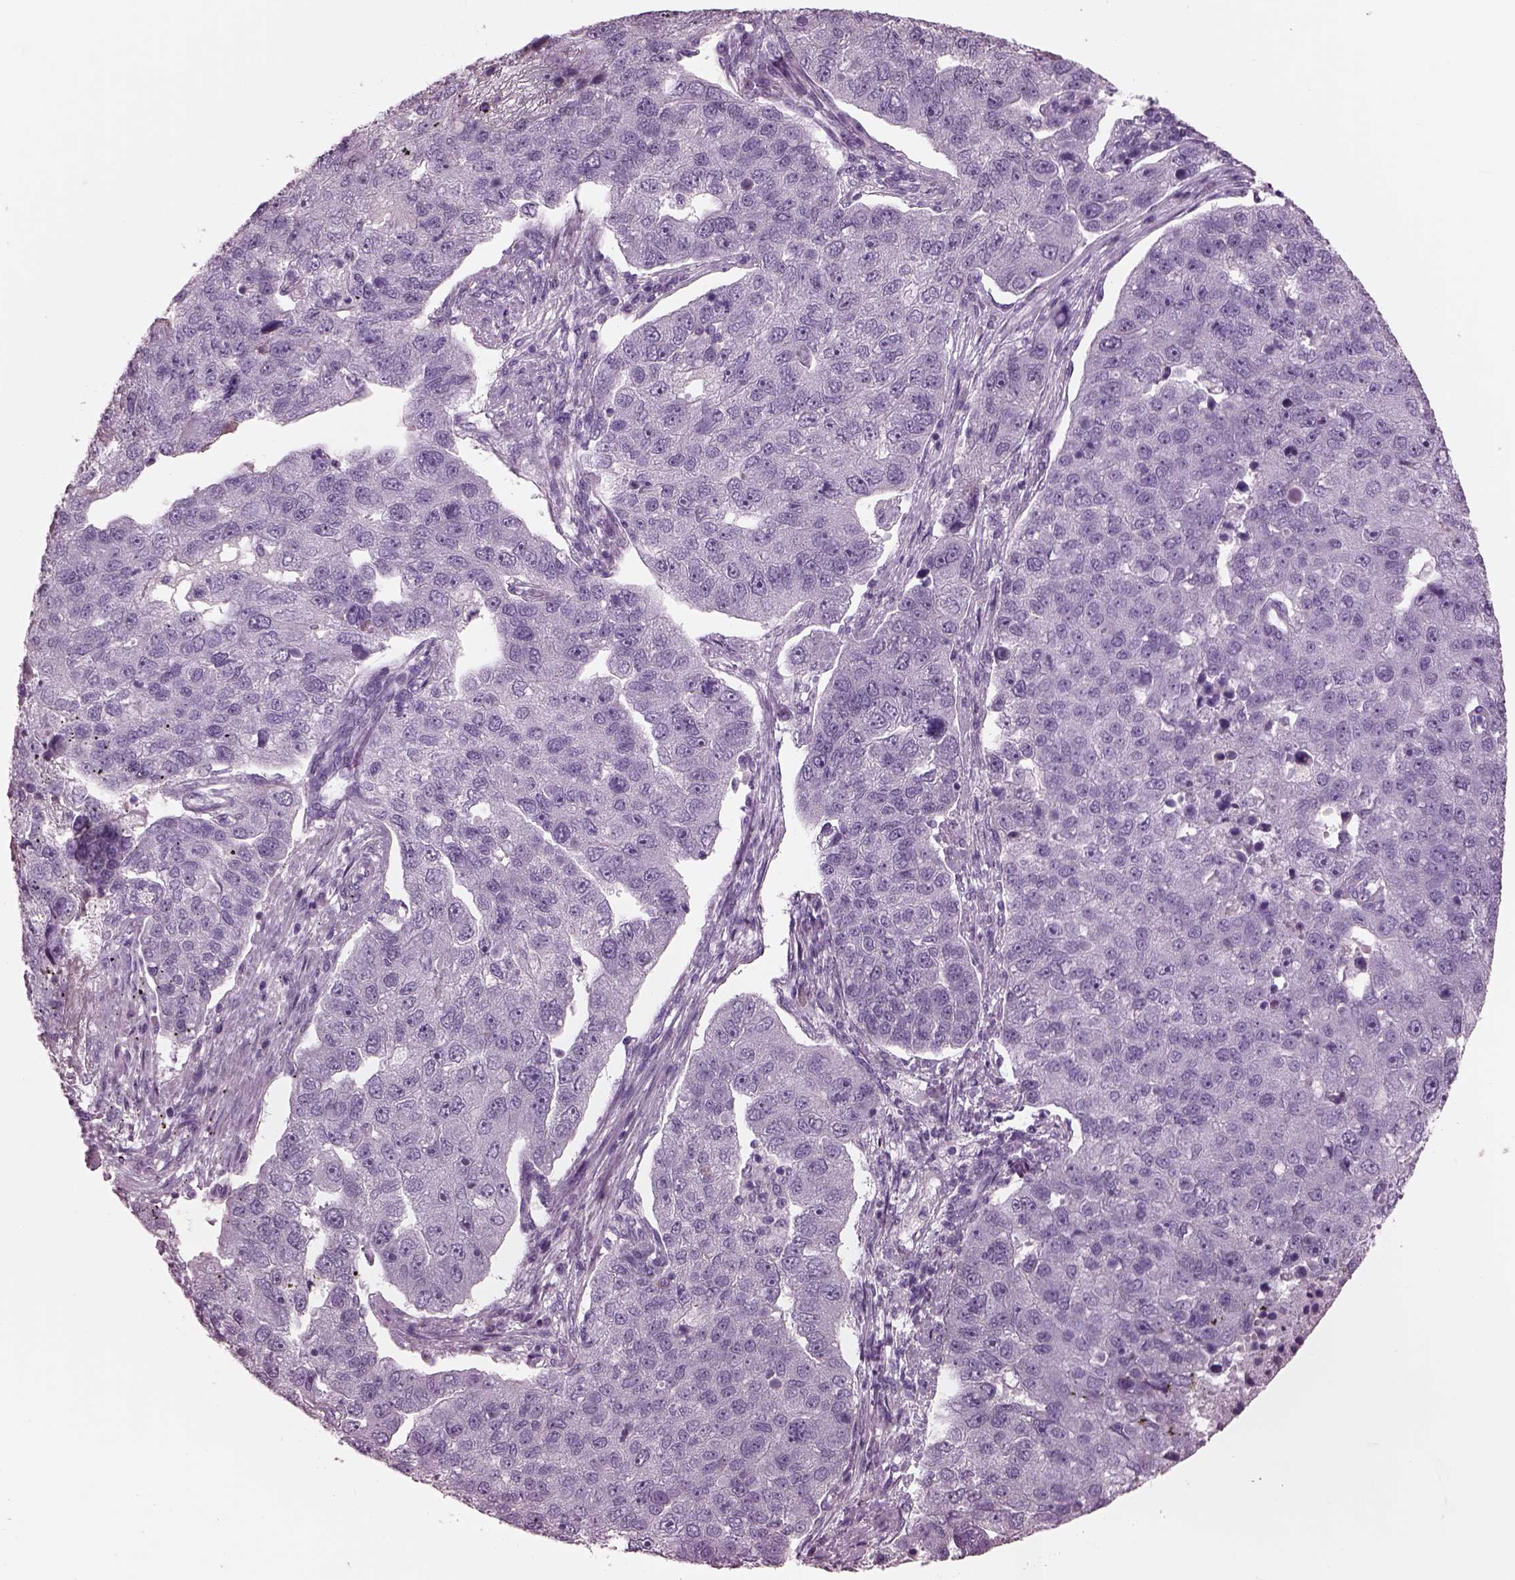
{"staining": {"intensity": "negative", "quantity": "none", "location": "none"}, "tissue": "pancreatic cancer", "cell_type": "Tumor cells", "image_type": "cancer", "snomed": [{"axis": "morphology", "description": "Adenocarcinoma, NOS"}, {"axis": "topography", "description": "Pancreas"}], "caption": "This is an immunohistochemistry photomicrograph of pancreatic cancer (adenocarcinoma). There is no staining in tumor cells.", "gene": "CYLC1", "patient": {"sex": "female", "age": 61}}